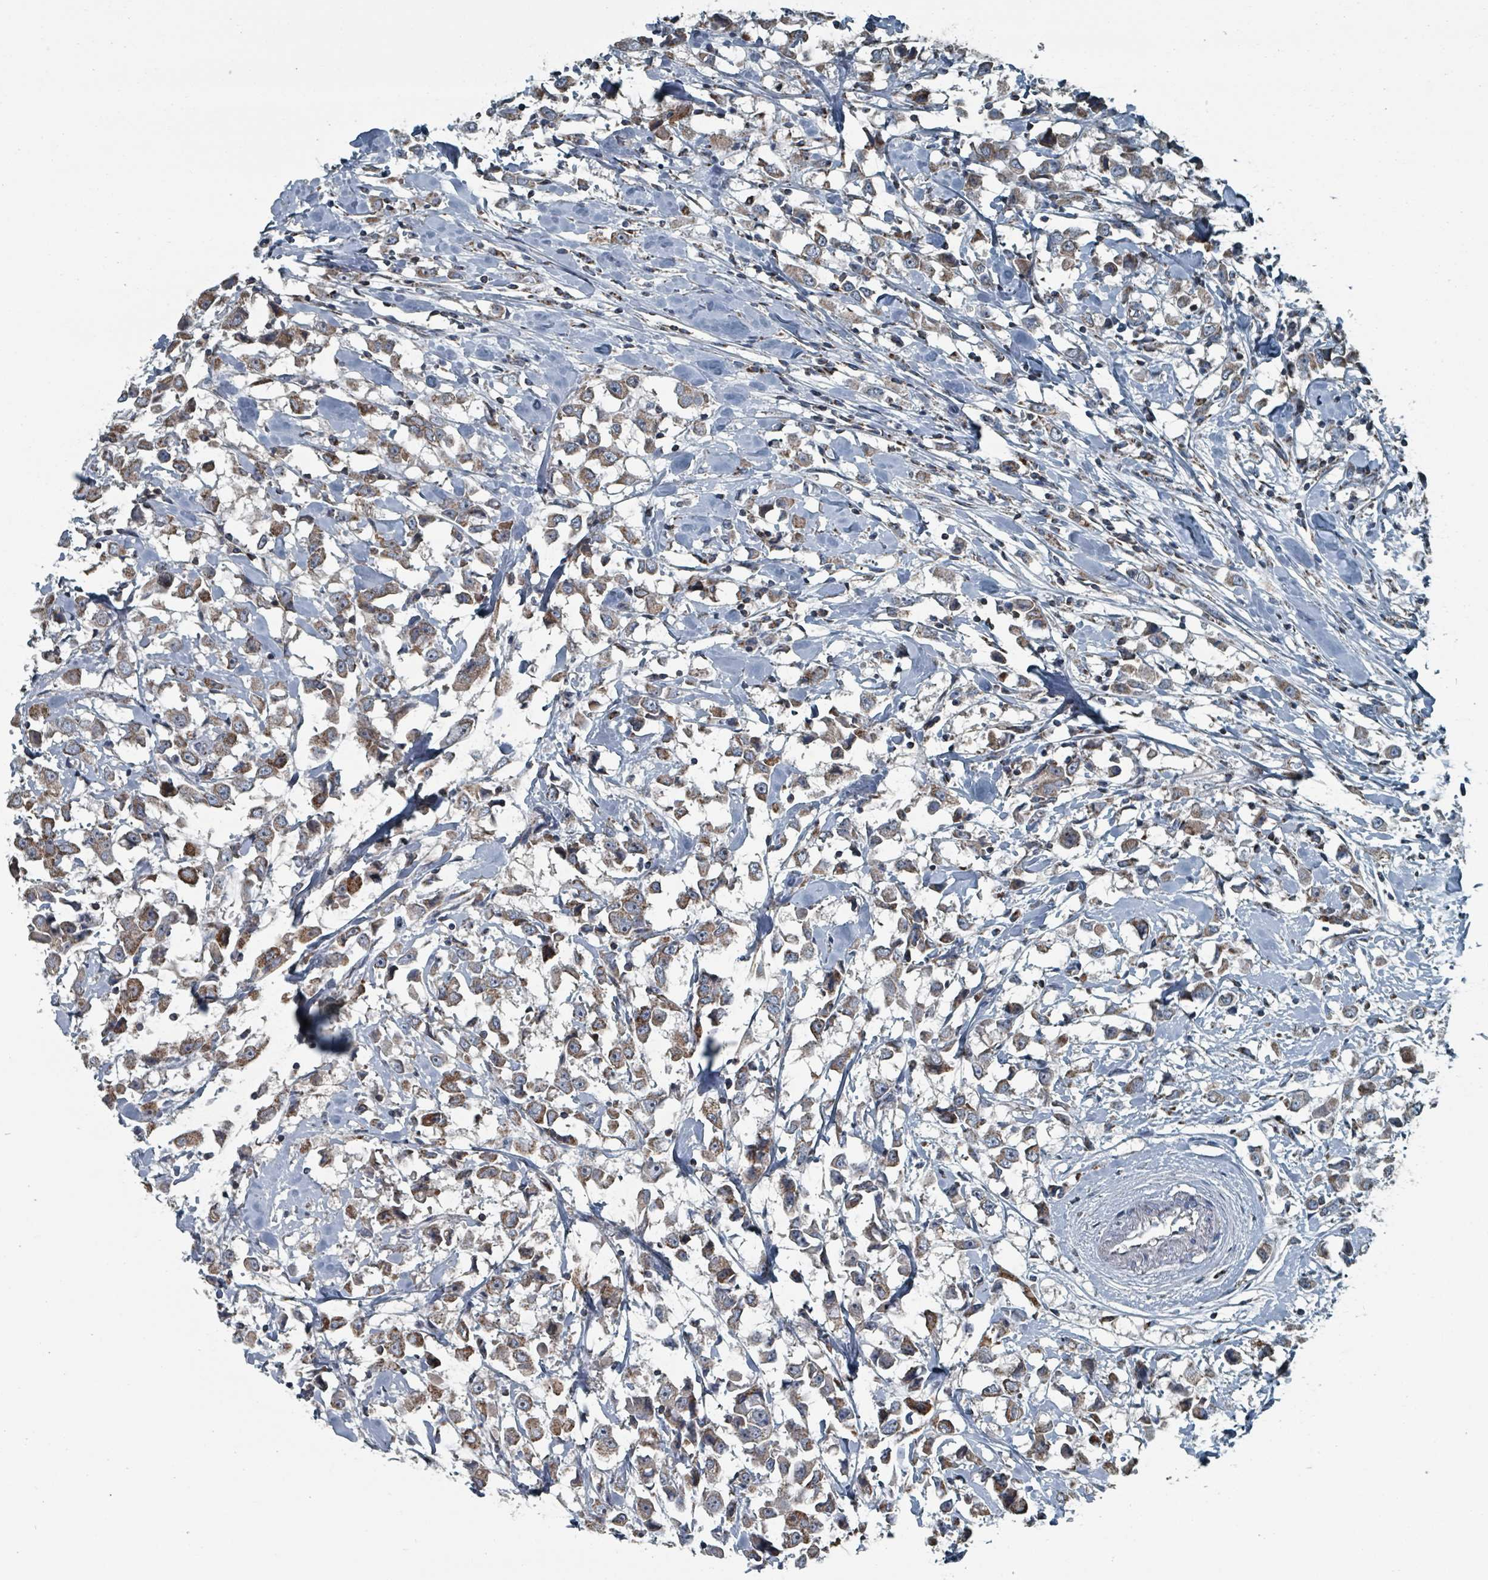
{"staining": {"intensity": "moderate", "quantity": ">75%", "location": "cytoplasmic/membranous"}, "tissue": "breast cancer", "cell_type": "Tumor cells", "image_type": "cancer", "snomed": [{"axis": "morphology", "description": "Duct carcinoma"}, {"axis": "topography", "description": "Breast"}], "caption": "Immunohistochemistry photomicrograph of neoplastic tissue: human infiltrating ductal carcinoma (breast) stained using immunohistochemistry (IHC) displays medium levels of moderate protein expression localized specifically in the cytoplasmic/membranous of tumor cells, appearing as a cytoplasmic/membranous brown color.", "gene": "ABHD18", "patient": {"sex": "female", "age": 61}}